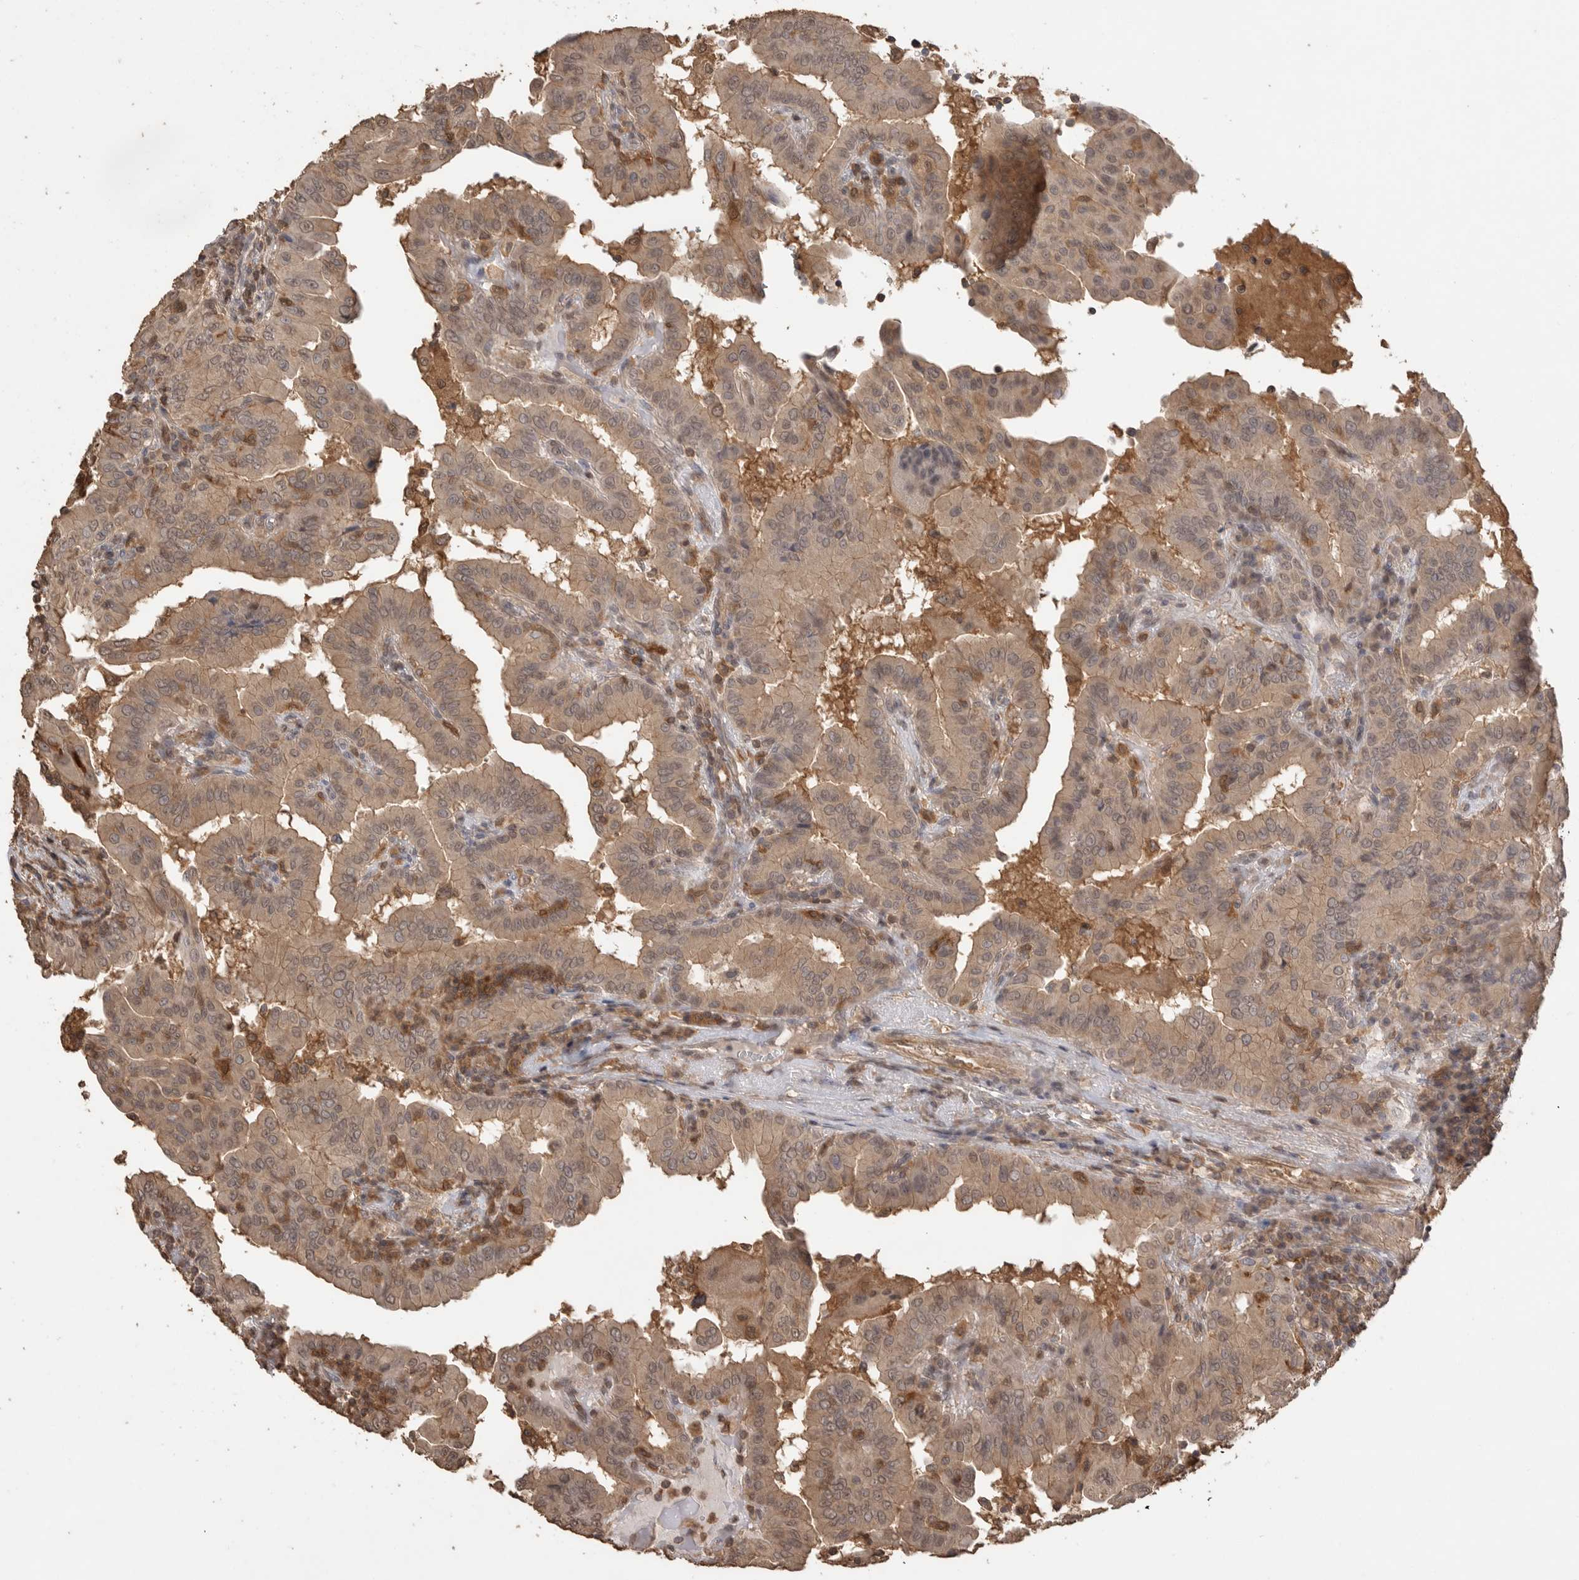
{"staining": {"intensity": "weak", "quantity": ">75%", "location": "cytoplasmic/membranous,nuclear"}, "tissue": "thyroid cancer", "cell_type": "Tumor cells", "image_type": "cancer", "snomed": [{"axis": "morphology", "description": "Papillary adenocarcinoma, NOS"}, {"axis": "topography", "description": "Thyroid gland"}], "caption": "This is a photomicrograph of immunohistochemistry (IHC) staining of thyroid cancer, which shows weak staining in the cytoplasmic/membranous and nuclear of tumor cells.", "gene": "MAP2K1", "patient": {"sex": "male", "age": 33}}